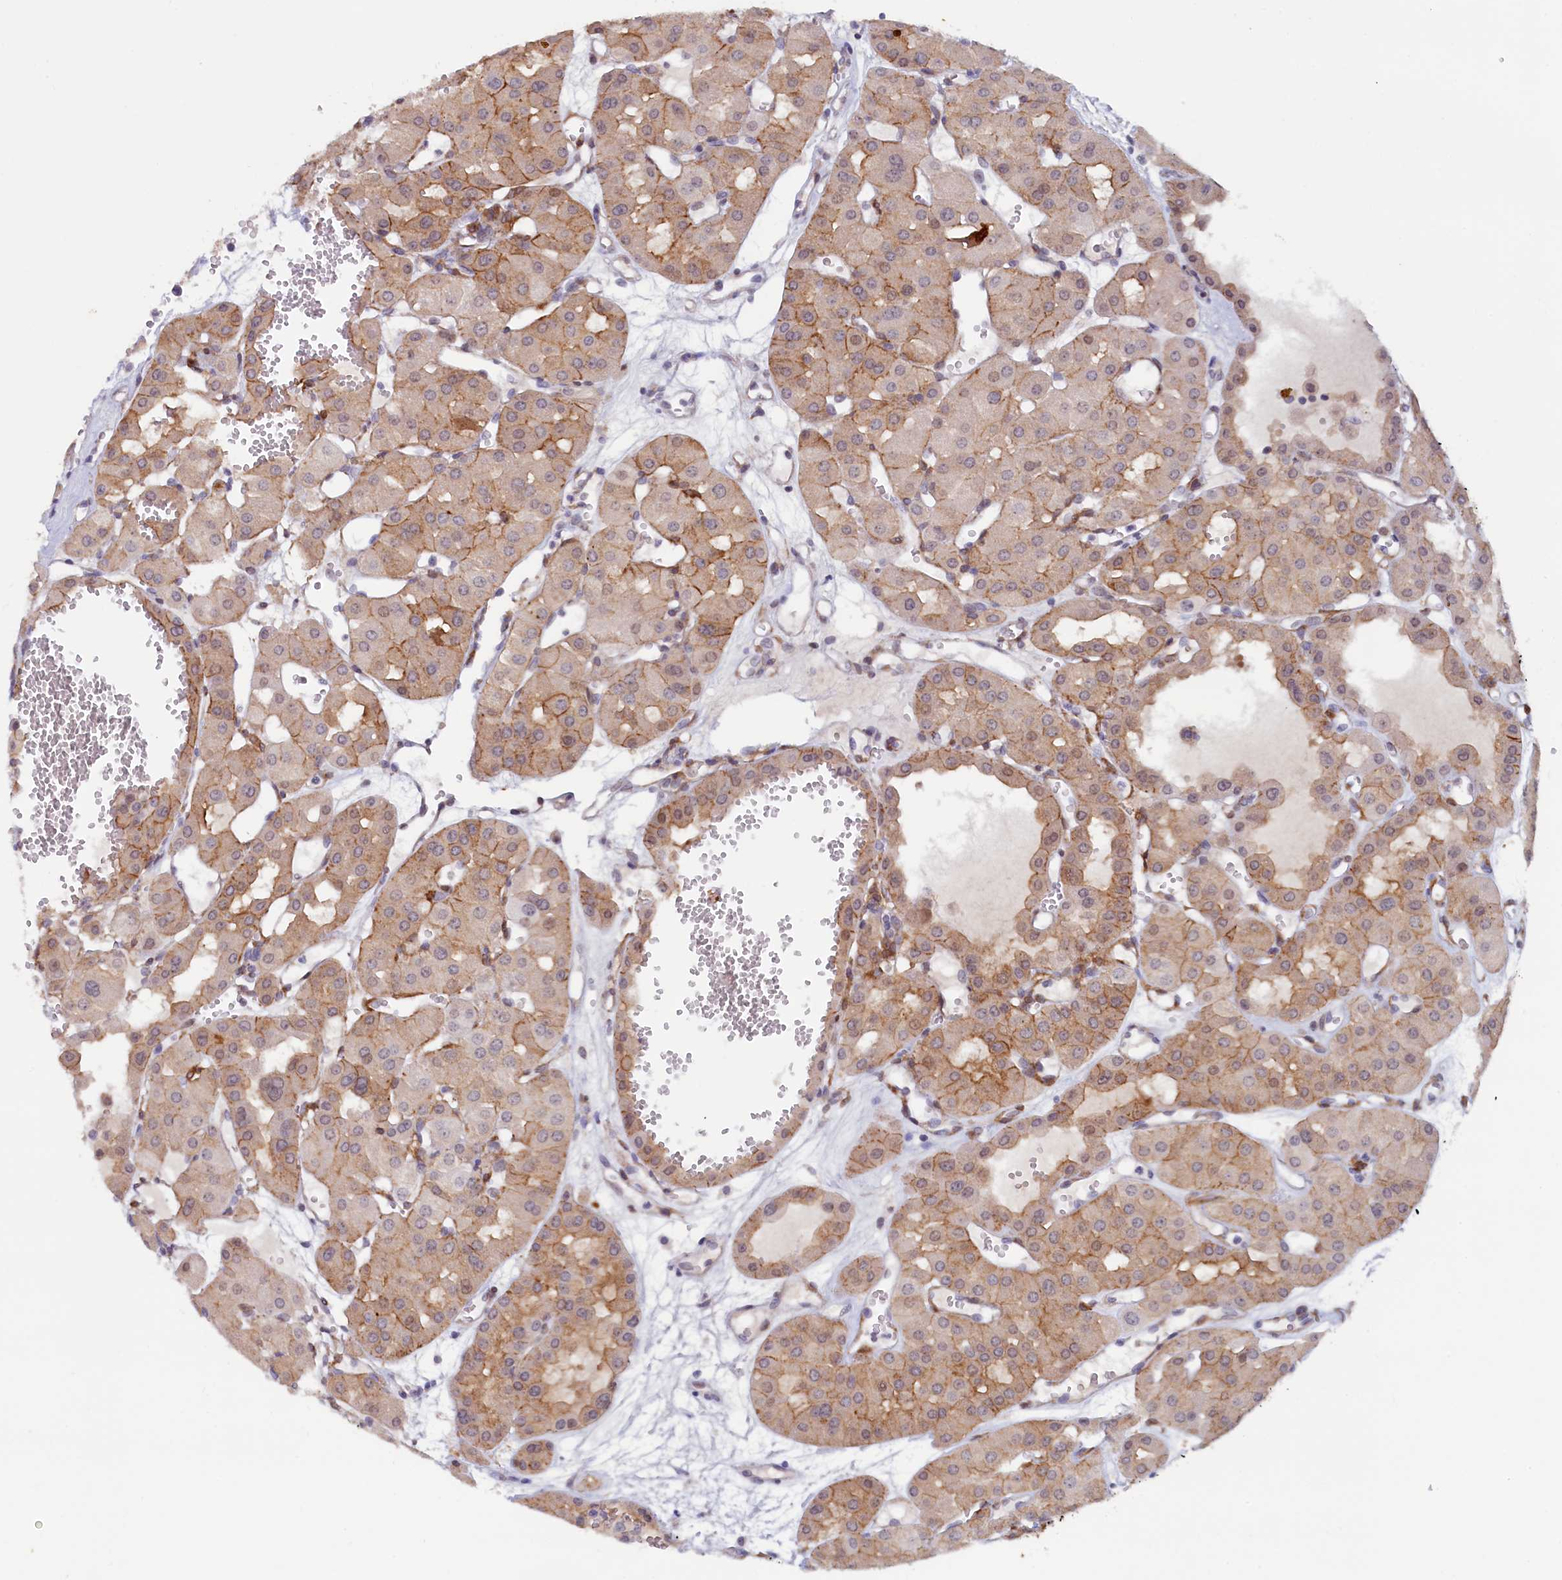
{"staining": {"intensity": "moderate", "quantity": ">75%", "location": "cytoplasmic/membranous,nuclear"}, "tissue": "renal cancer", "cell_type": "Tumor cells", "image_type": "cancer", "snomed": [{"axis": "morphology", "description": "Carcinoma, NOS"}, {"axis": "topography", "description": "Kidney"}], "caption": "This is an image of IHC staining of renal cancer (carcinoma), which shows moderate positivity in the cytoplasmic/membranous and nuclear of tumor cells.", "gene": "PACSIN3", "patient": {"sex": "female", "age": 75}}